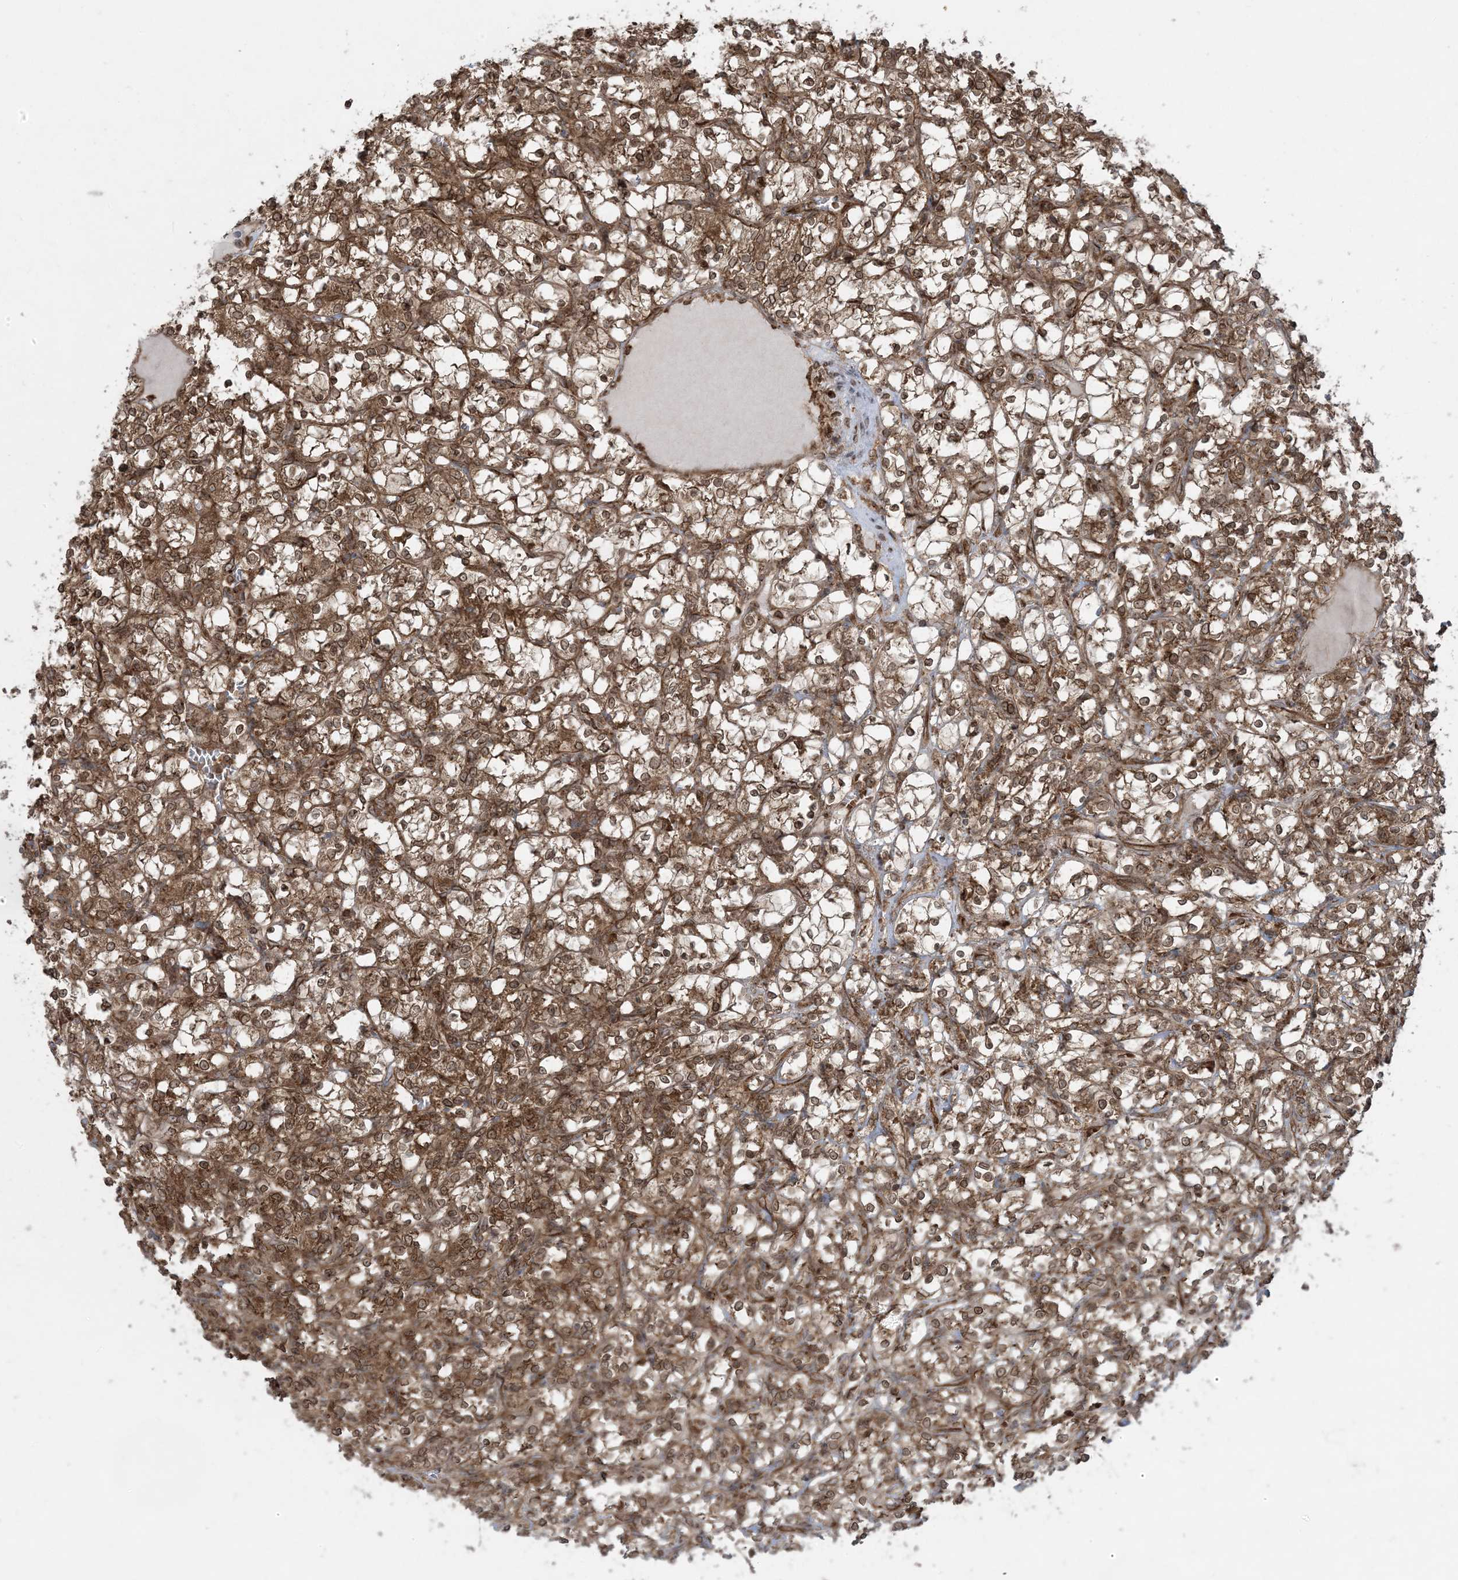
{"staining": {"intensity": "moderate", "quantity": ">75%", "location": "cytoplasmic/membranous,nuclear"}, "tissue": "renal cancer", "cell_type": "Tumor cells", "image_type": "cancer", "snomed": [{"axis": "morphology", "description": "Adenocarcinoma, NOS"}, {"axis": "topography", "description": "Kidney"}], "caption": "This is a histology image of immunohistochemistry staining of adenocarcinoma (renal), which shows moderate positivity in the cytoplasmic/membranous and nuclear of tumor cells.", "gene": "DDX19B", "patient": {"sex": "female", "age": 69}}